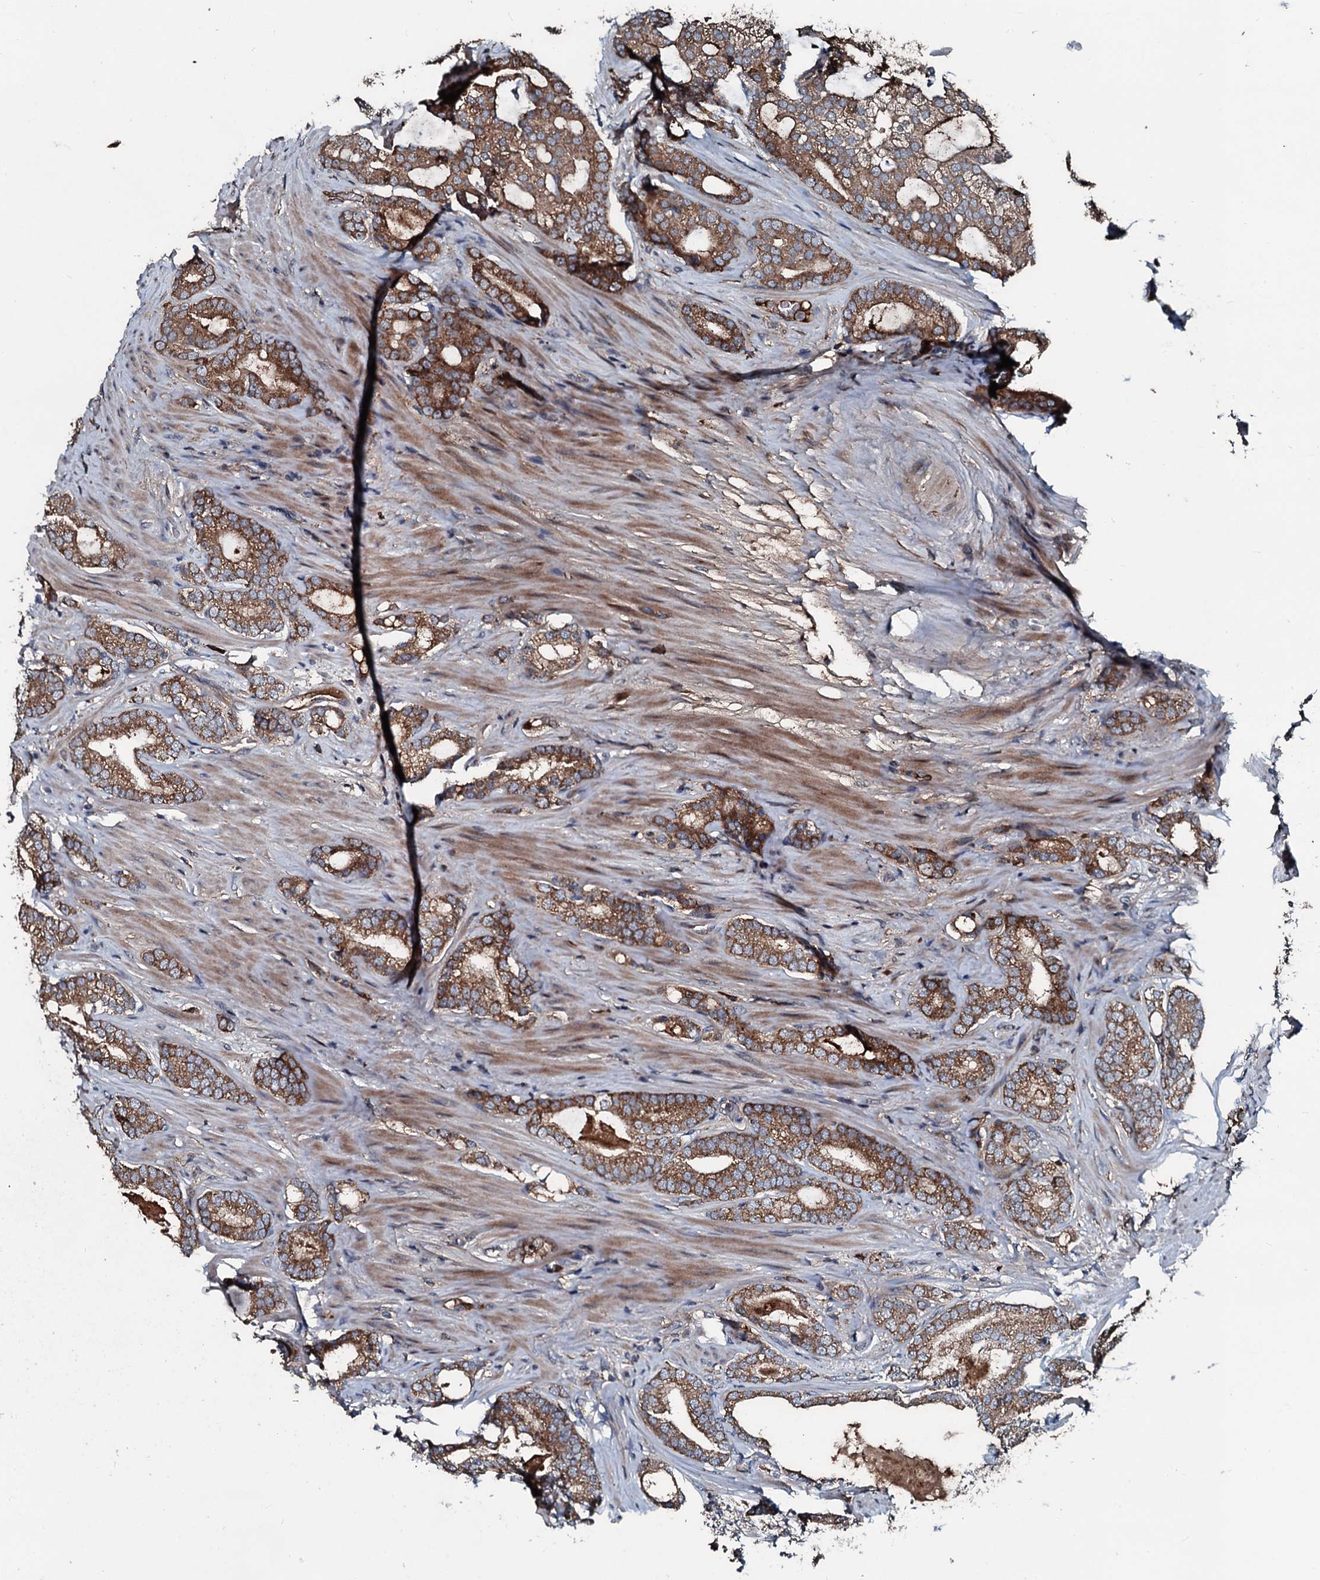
{"staining": {"intensity": "moderate", "quantity": ">75%", "location": "cytoplasmic/membranous"}, "tissue": "prostate cancer", "cell_type": "Tumor cells", "image_type": "cancer", "snomed": [{"axis": "morphology", "description": "Adenocarcinoma, High grade"}, {"axis": "topography", "description": "Prostate"}], "caption": "A histopathology image of prostate cancer stained for a protein shows moderate cytoplasmic/membranous brown staining in tumor cells. The staining was performed using DAB to visualize the protein expression in brown, while the nuclei were stained in blue with hematoxylin (Magnification: 20x).", "gene": "AARS1", "patient": {"sex": "male", "age": 63}}